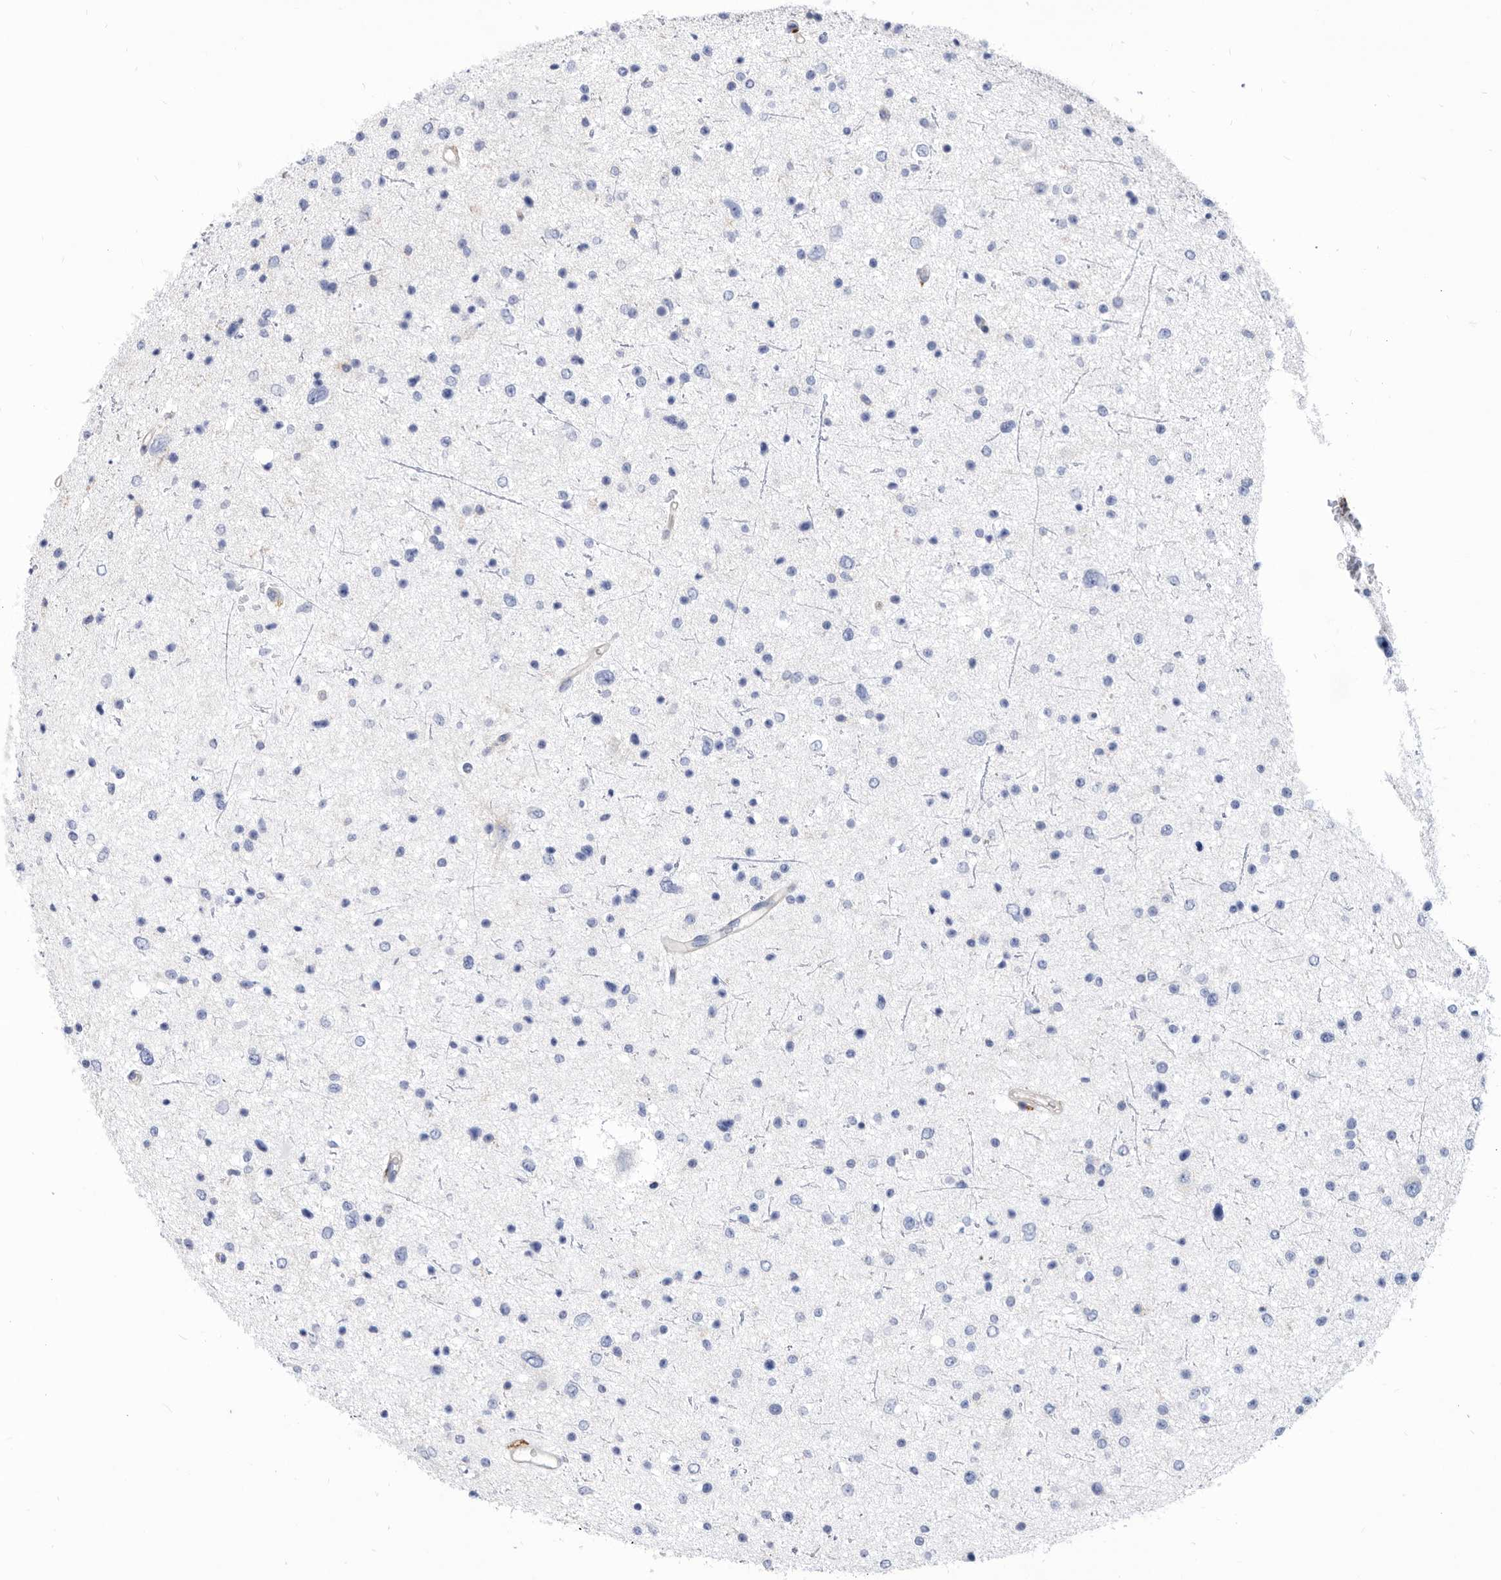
{"staining": {"intensity": "negative", "quantity": "none", "location": "none"}, "tissue": "glioma", "cell_type": "Tumor cells", "image_type": "cancer", "snomed": [{"axis": "morphology", "description": "Glioma, malignant, Low grade"}, {"axis": "topography", "description": "Brain"}], "caption": "Immunohistochemical staining of human glioma shows no significant staining in tumor cells. The staining was performed using DAB (3,3'-diaminobenzidine) to visualize the protein expression in brown, while the nuclei were stained in blue with hematoxylin (Magnification: 20x).", "gene": "SMG7", "patient": {"sex": "female", "age": 37}}